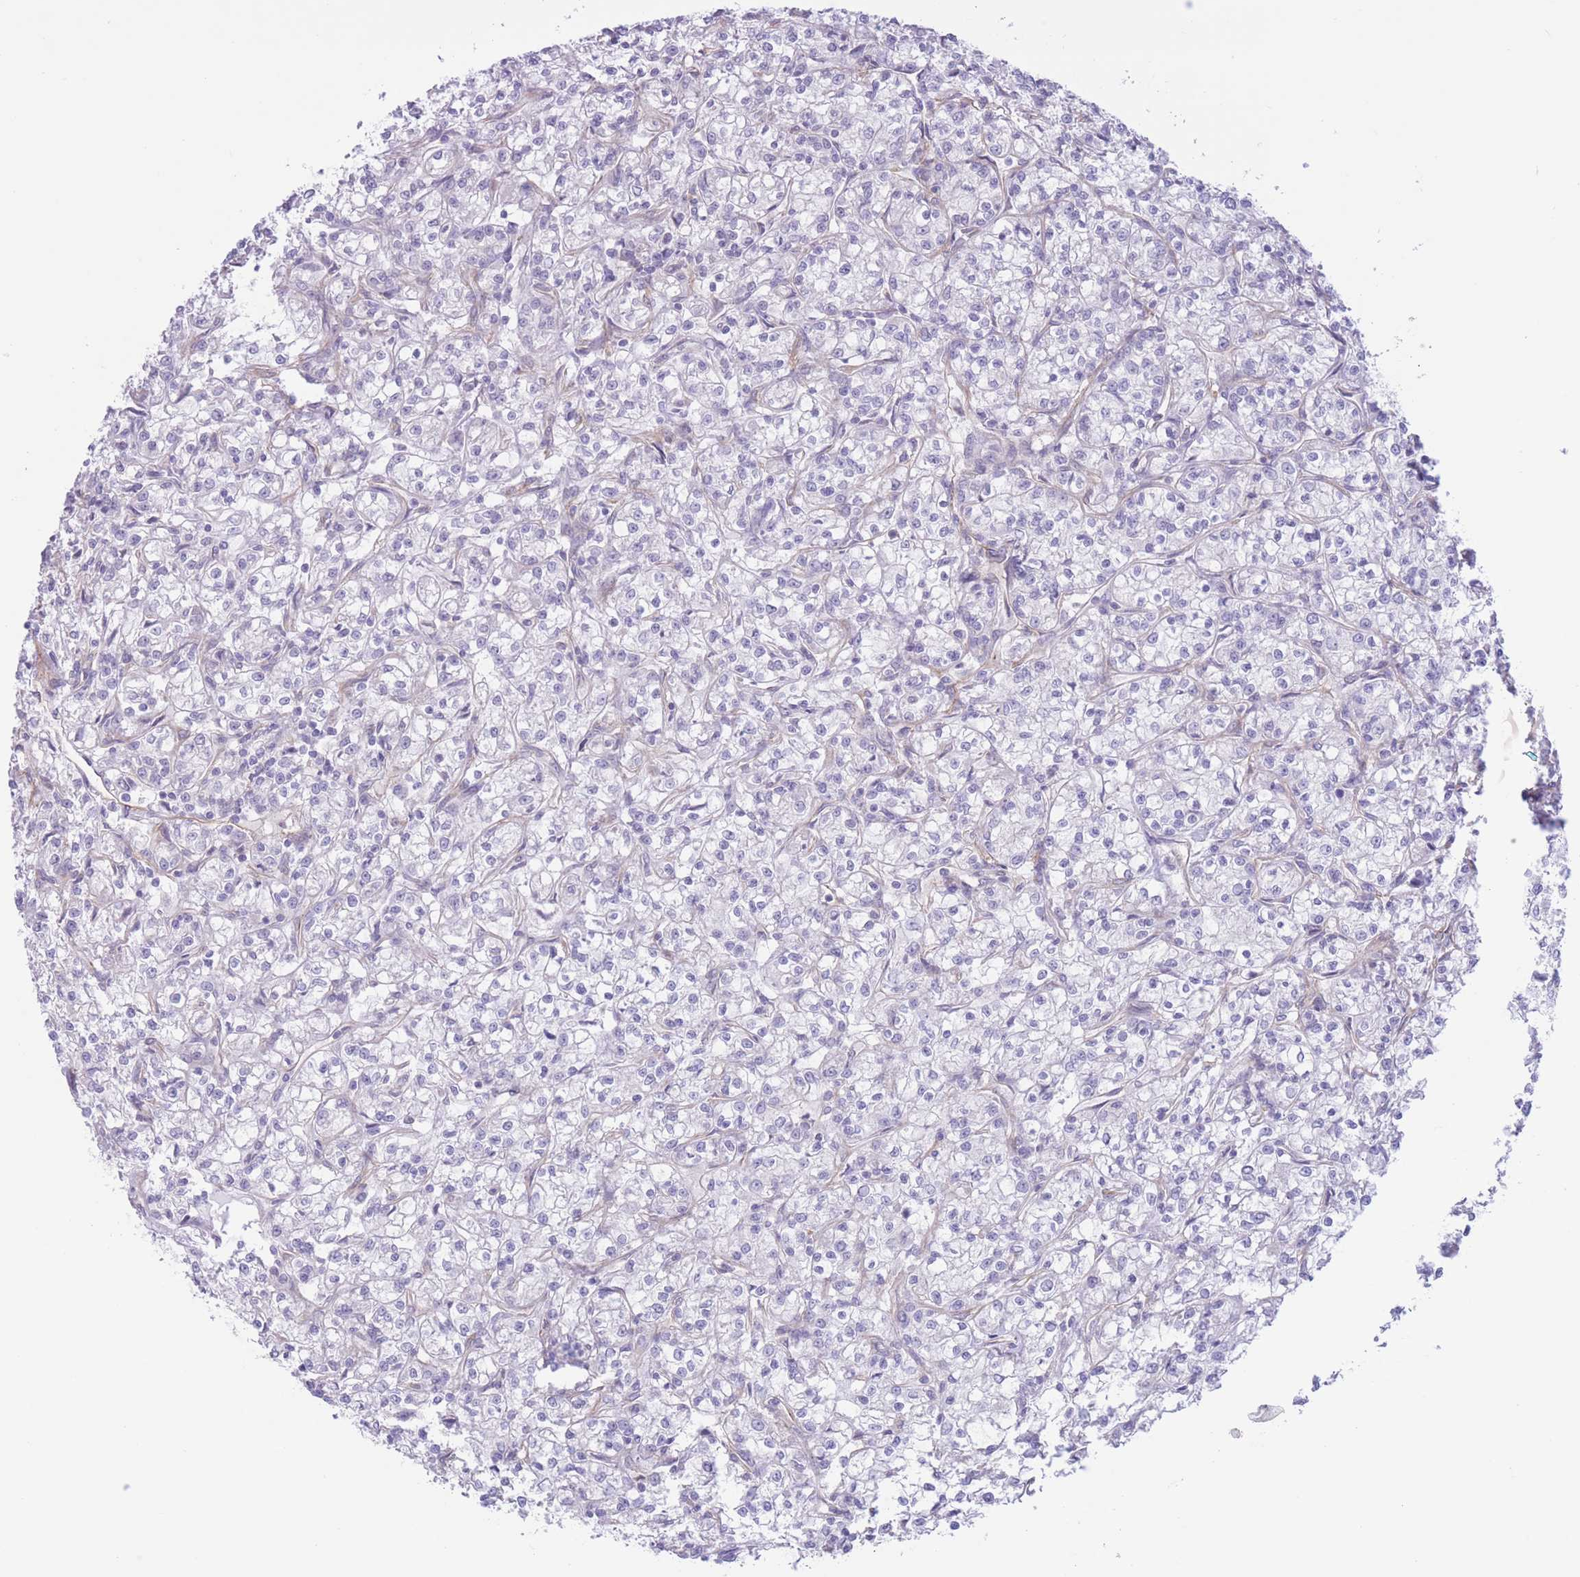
{"staining": {"intensity": "negative", "quantity": "none", "location": "none"}, "tissue": "renal cancer", "cell_type": "Tumor cells", "image_type": "cancer", "snomed": [{"axis": "morphology", "description": "Adenocarcinoma, NOS"}, {"axis": "topography", "description": "Kidney"}], "caption": "Tumor cells show no significant protein positivity in adenocarcinoma (renal).", "gene": "MRPS31", "patient": {"sex": "female", "age": 59}}